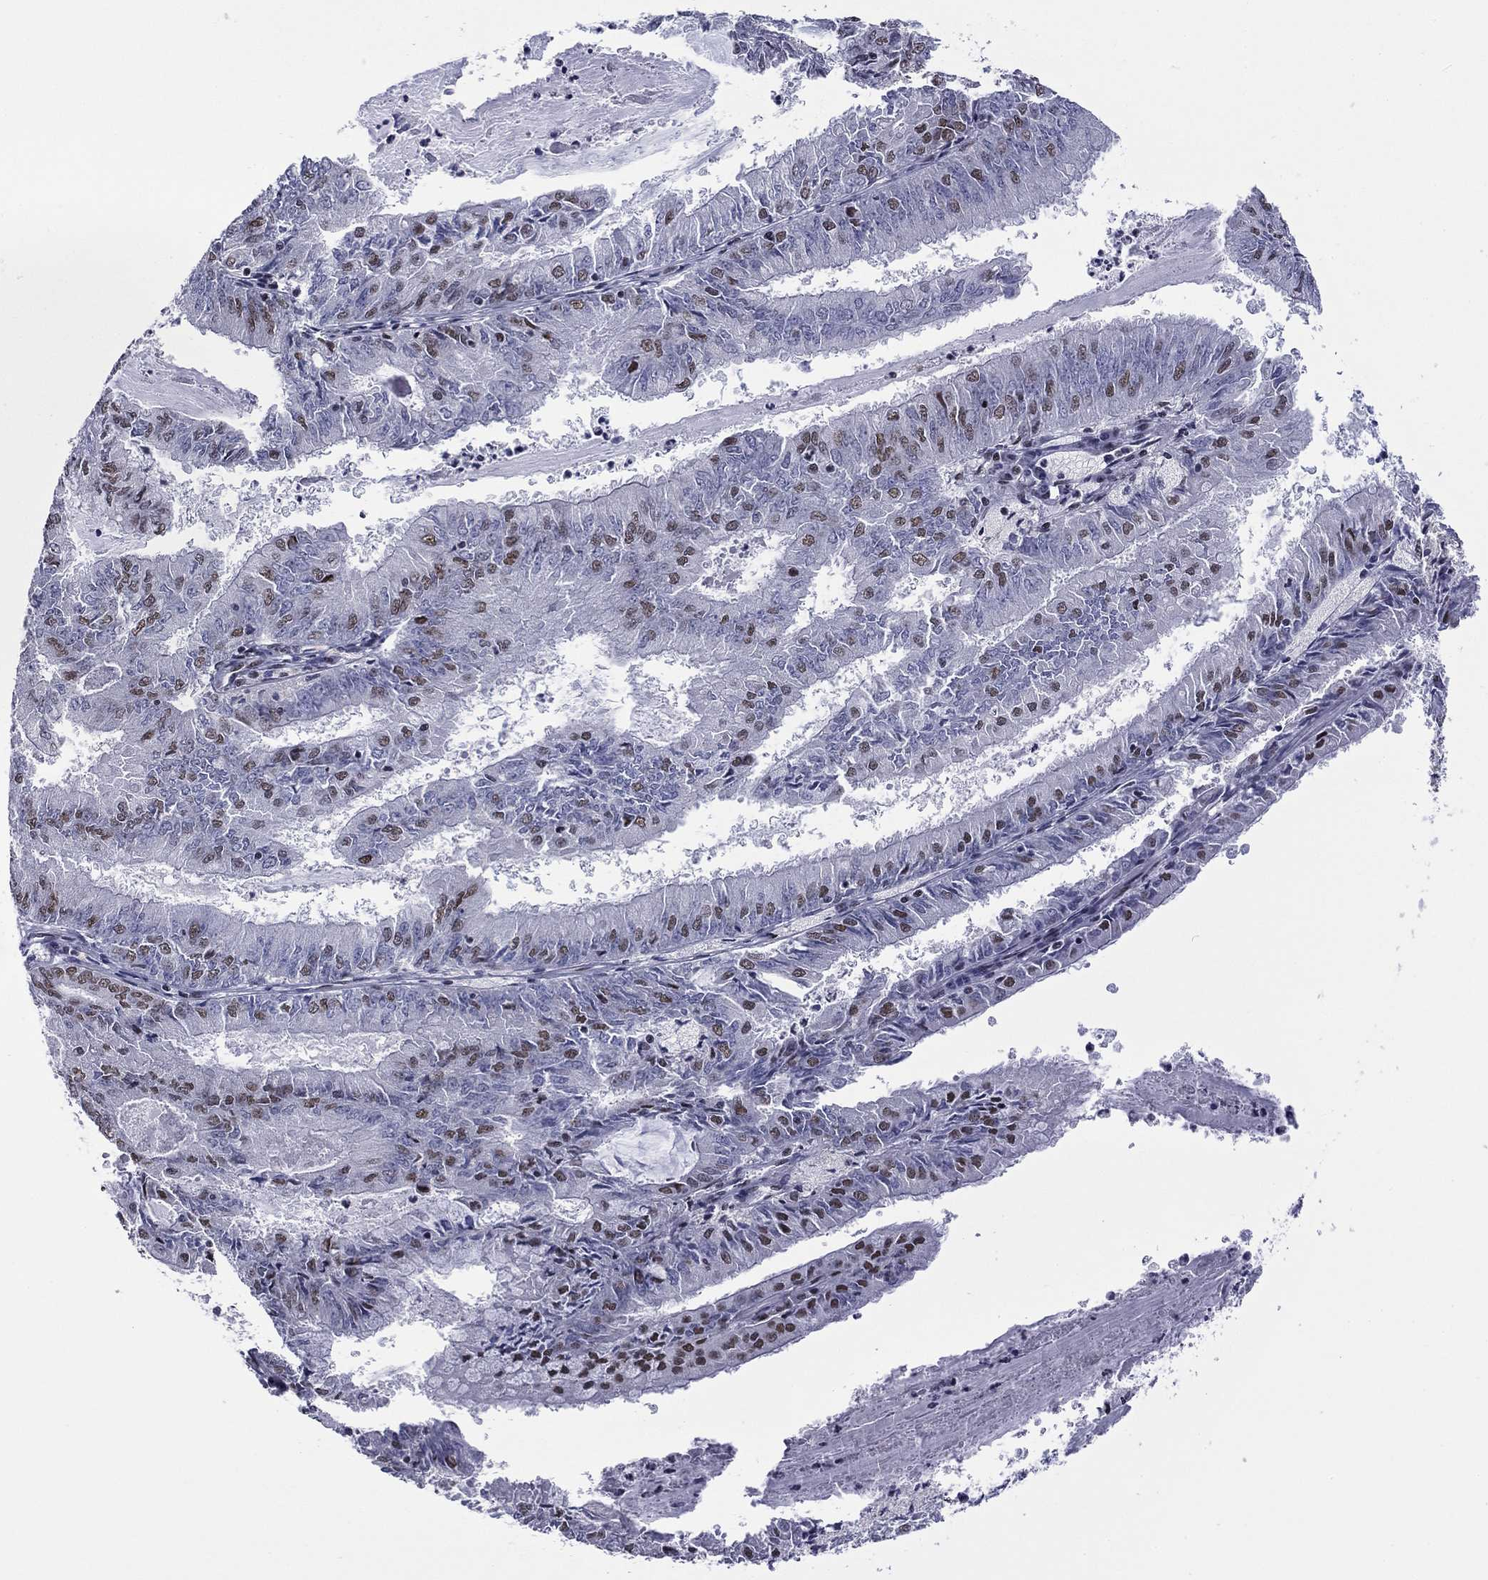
{"staining": {"intensity": "moderate", "quantity": "<25%", "location": "nuclear"}, "tissue": "endometrial cancer", "cell_type": "Tumor cells", "image_type": "cancer", "snomed": [{"axis": "morphology", "description": "Adenocarcinoma, NOS"}, {"axis": "topography", "description": "Endometrium"}], "caption": "Protein staining of endometrial adenocarcinoma tissue reveals moderate nuclear expression in approximately <25% of tumor cells.", "gene": "ETV5", "patient": {"sex": "female", "age": 57}}